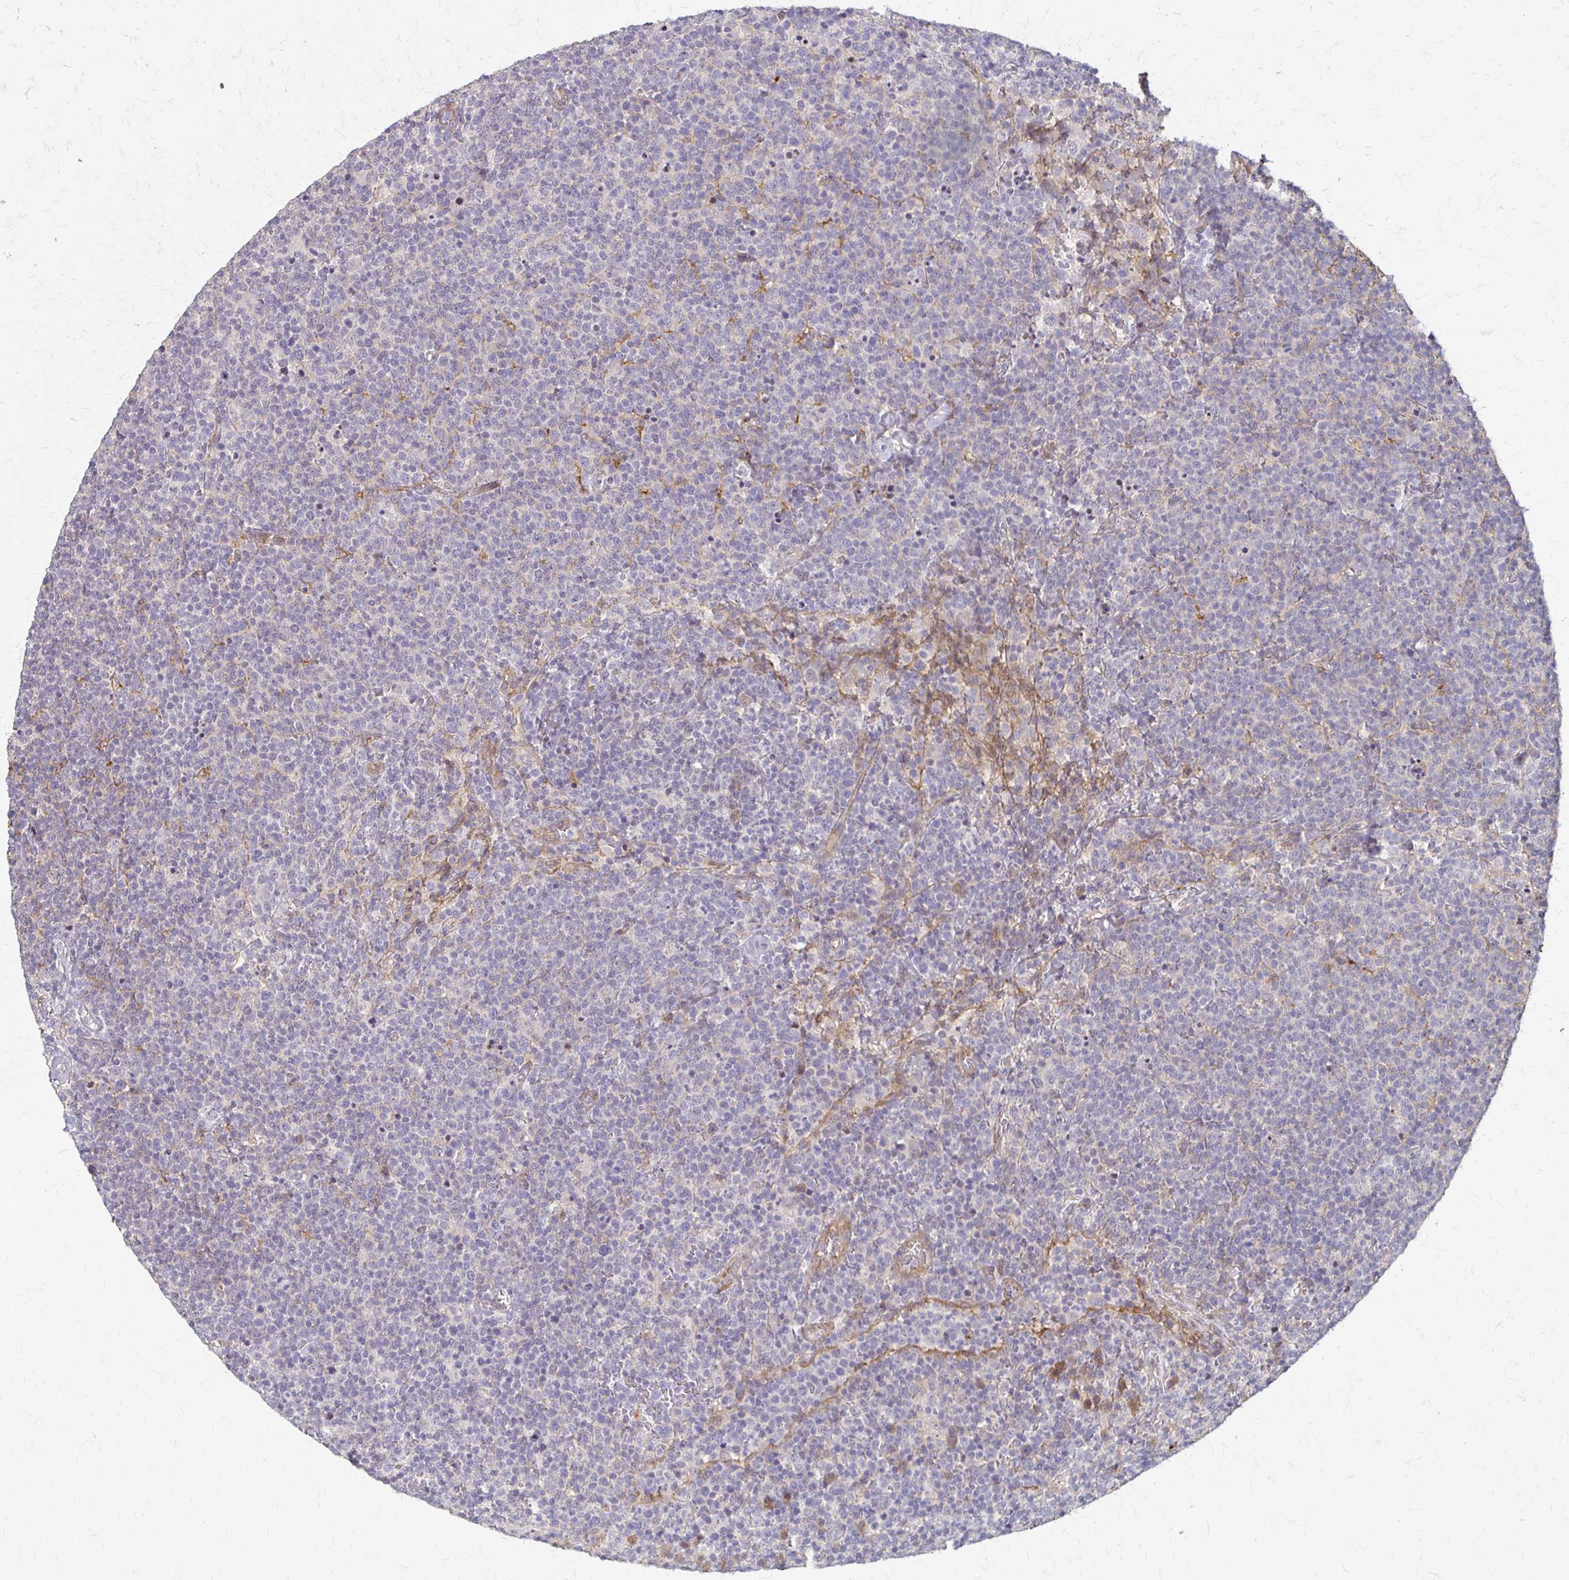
{"staining": {"intensity": "negative", "quantity": "none", "location": "none"}, "tissue": "lymphoma", "cell_type": "Tumor cells", "image_type": "cancer", "snomed": [{"axis": "morphology", "description": "Malignant lymphoma, non-Hodgkin's type, High grade"}, {"axis": "topography", "description": "Lymph node"}], "caption": "DAB immunohistochemical staining of human malignant lymphoma, non-Hodgkin's type (high-grade) displays no significant positivity in tumor cells.", "gene": "CFL2", "patient": {"sex": "male", "age": 61}}